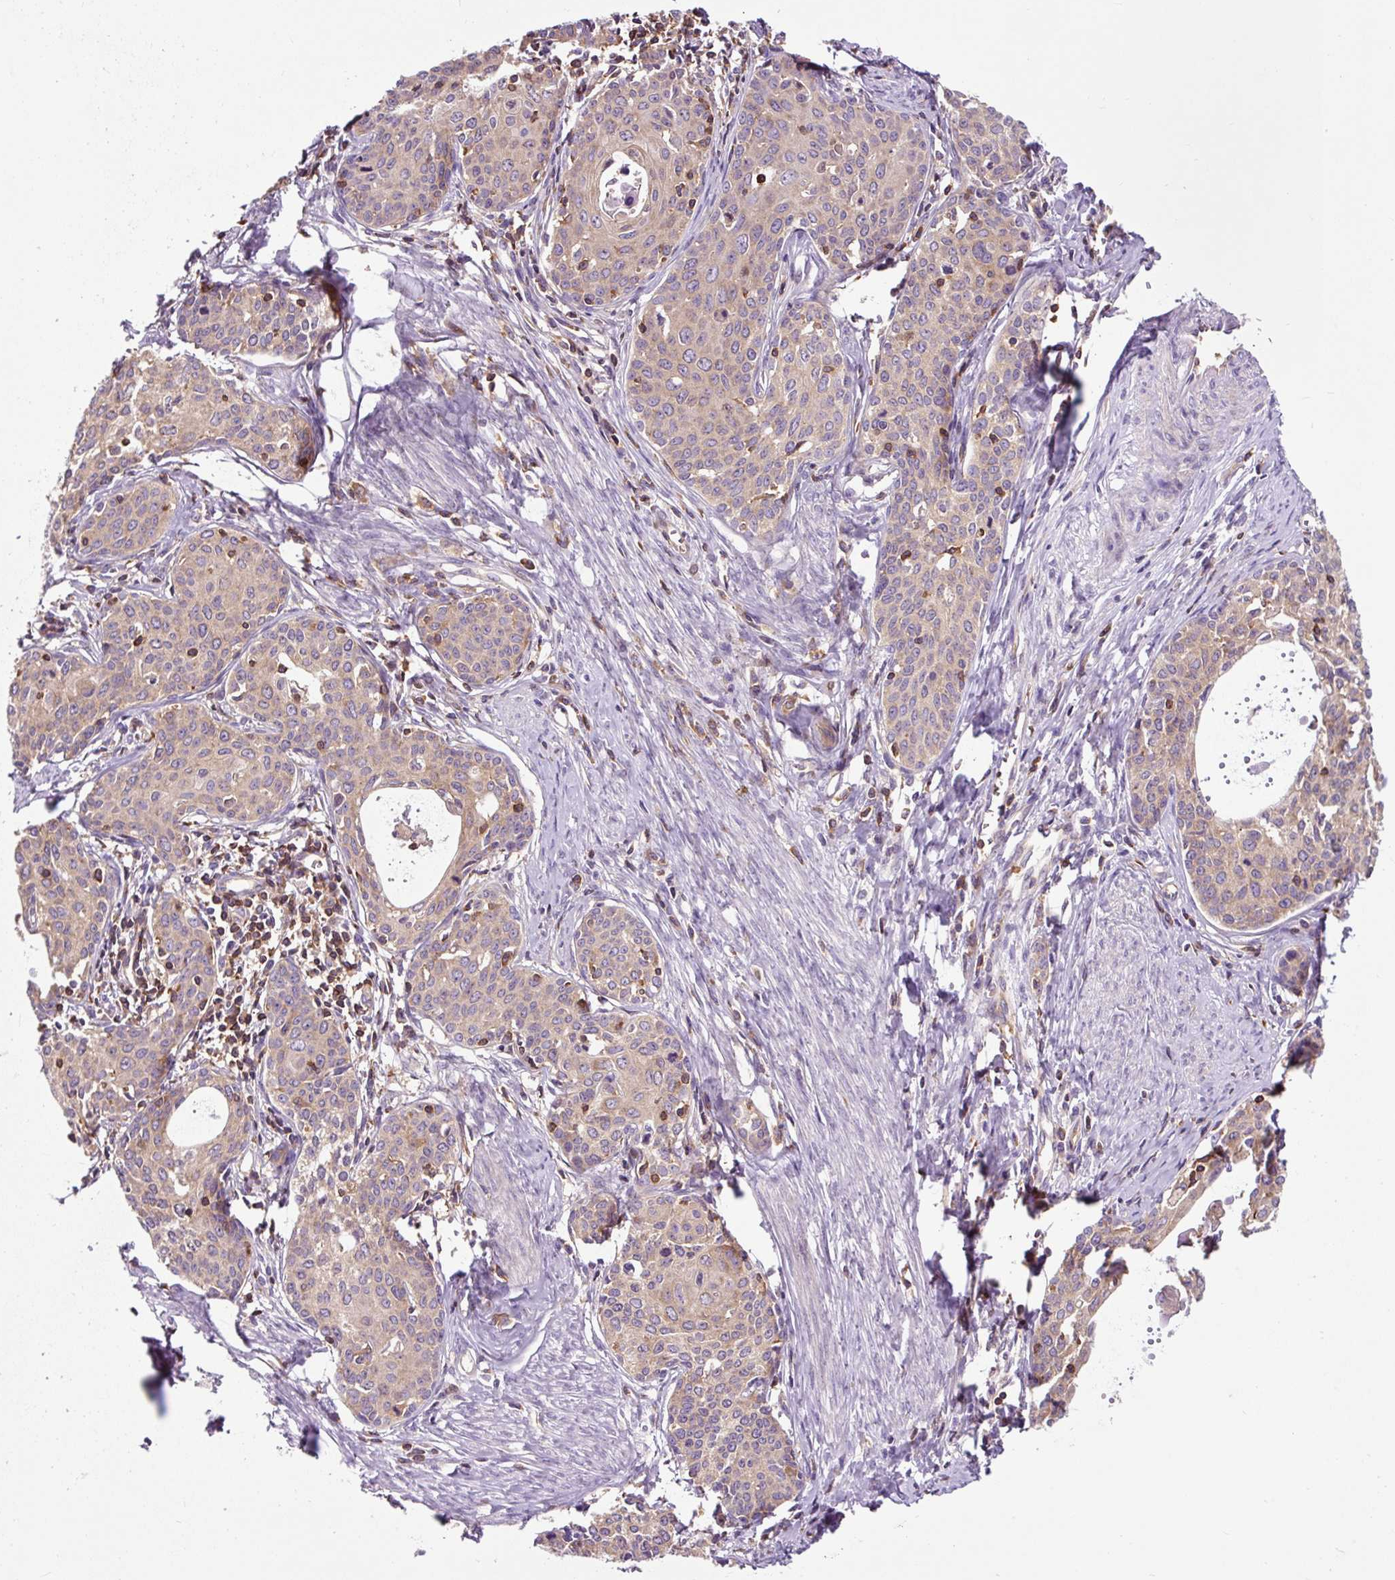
{"staining": {"intensity": "weak", "quantity": ">75%", "location": "cytoplasmic/membranous"}, "tissue": "cervical cancer", "cell_type": "Tumor cells", "image_type": "cancer", "snomed": [{"axis": "morphology", "description": "Squamous cell carcinoma, NOS"}, {"axis": "morphology", "description": "Adenocarcinoma, NOS"}, {"axis": "topography", "description": "Cervix"}], "caption": "This is a photomicrograph of immunohistochemistry (IHC) staining of squamous cell carcinoma (cervical), which shows weak staining in the cytoplasmic/membranous of tumor cells.", "gene": "CISD3", "patient": {"sex": "female", "age": 52}}